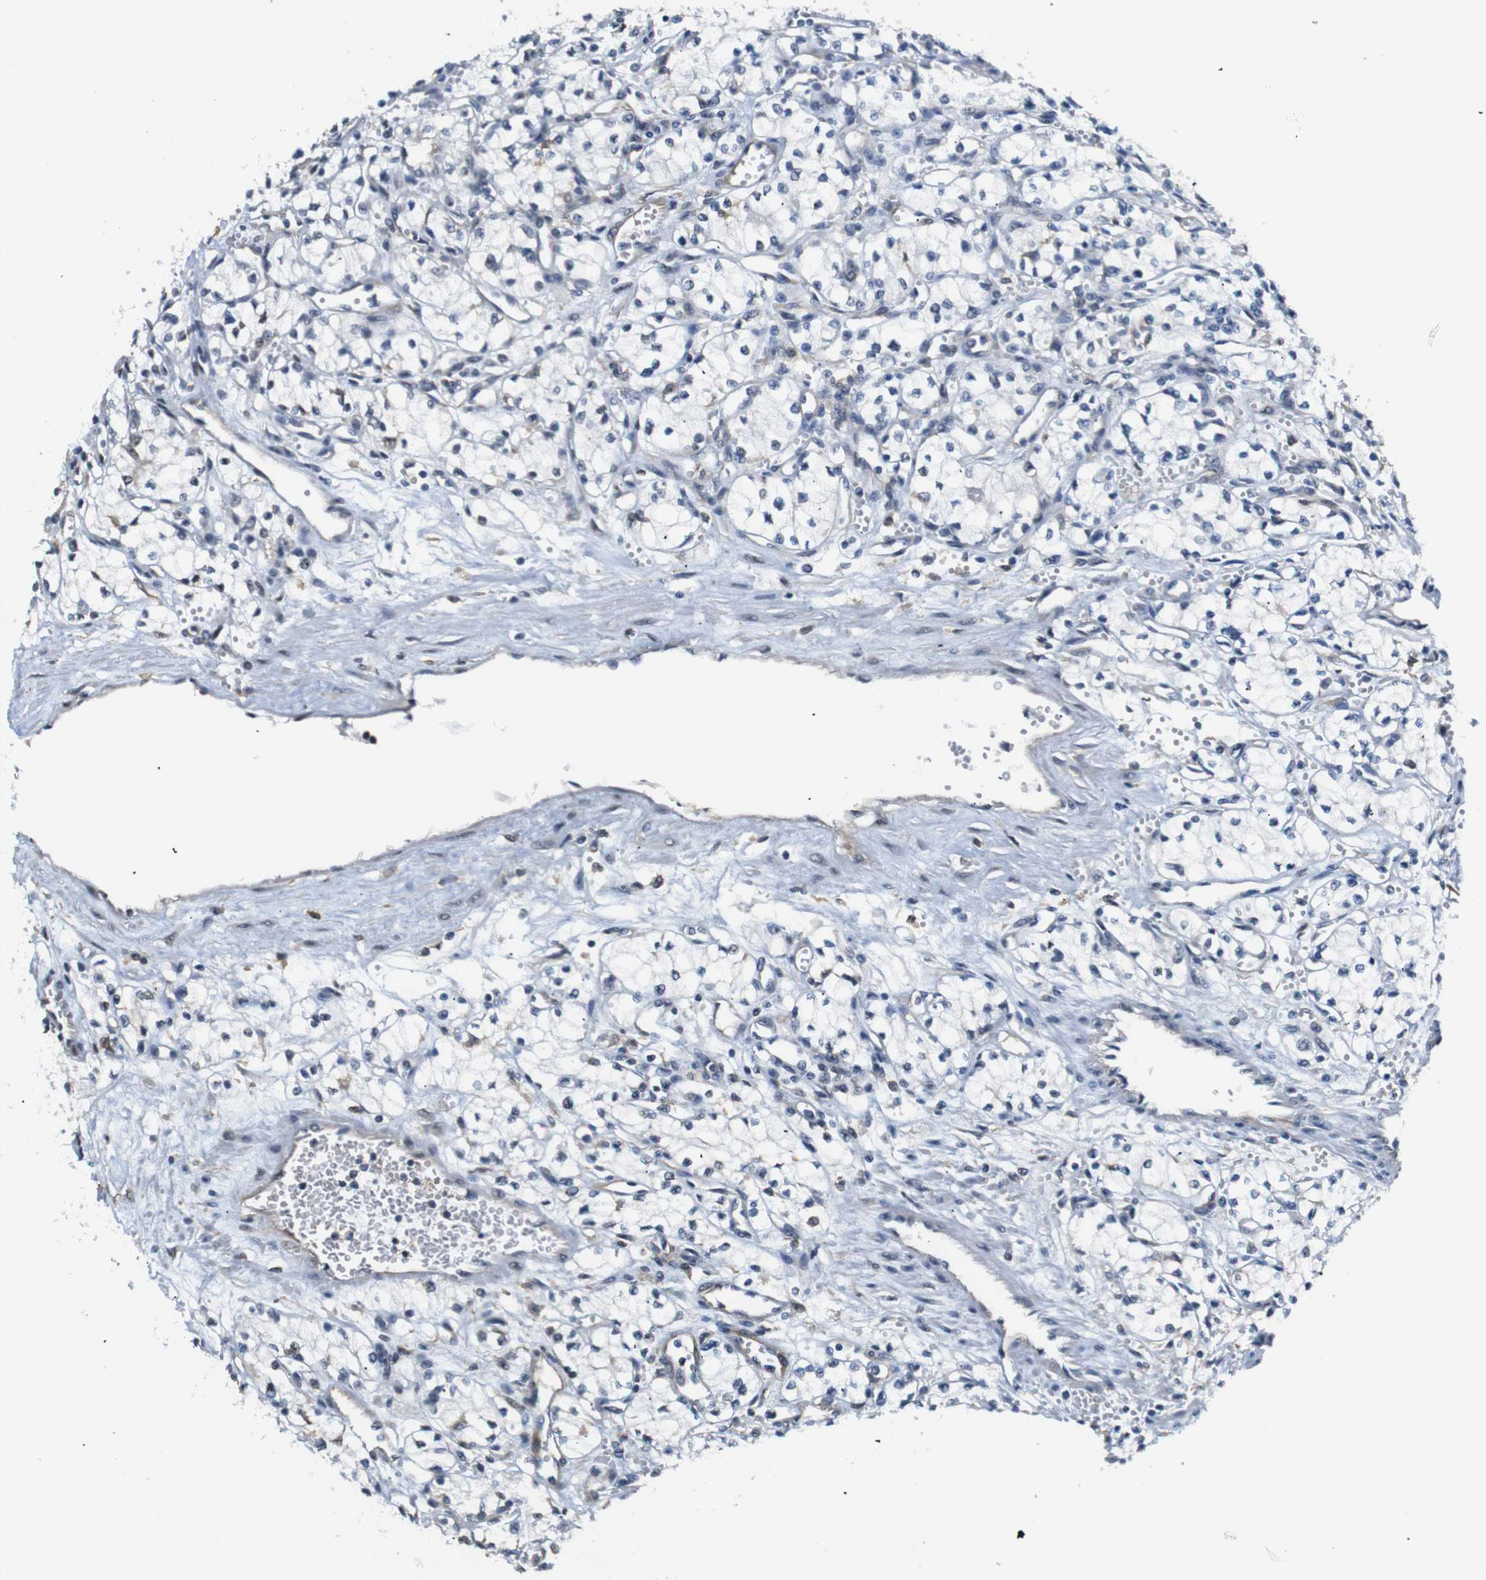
{"staining": {"intensity": "negative", "quantity": "none", "location": "none"}, "tissue": "renal cancer", "cell_type": "Tumor cells", "image_type": "cancer", "snomed": [{"axis": "morphology", "description": "Normal tissue, NOS"}, {"axis": "morphology", "description": "Adenocarcinoma, NOS"}, {"axis": "topography", "description": "Kidney"}], "caption": "Tumor cells show no significant protein expression in adenocarcinoma (renal).", "gene": "PARN", "patient": {"sex": "male", "age": 59}}